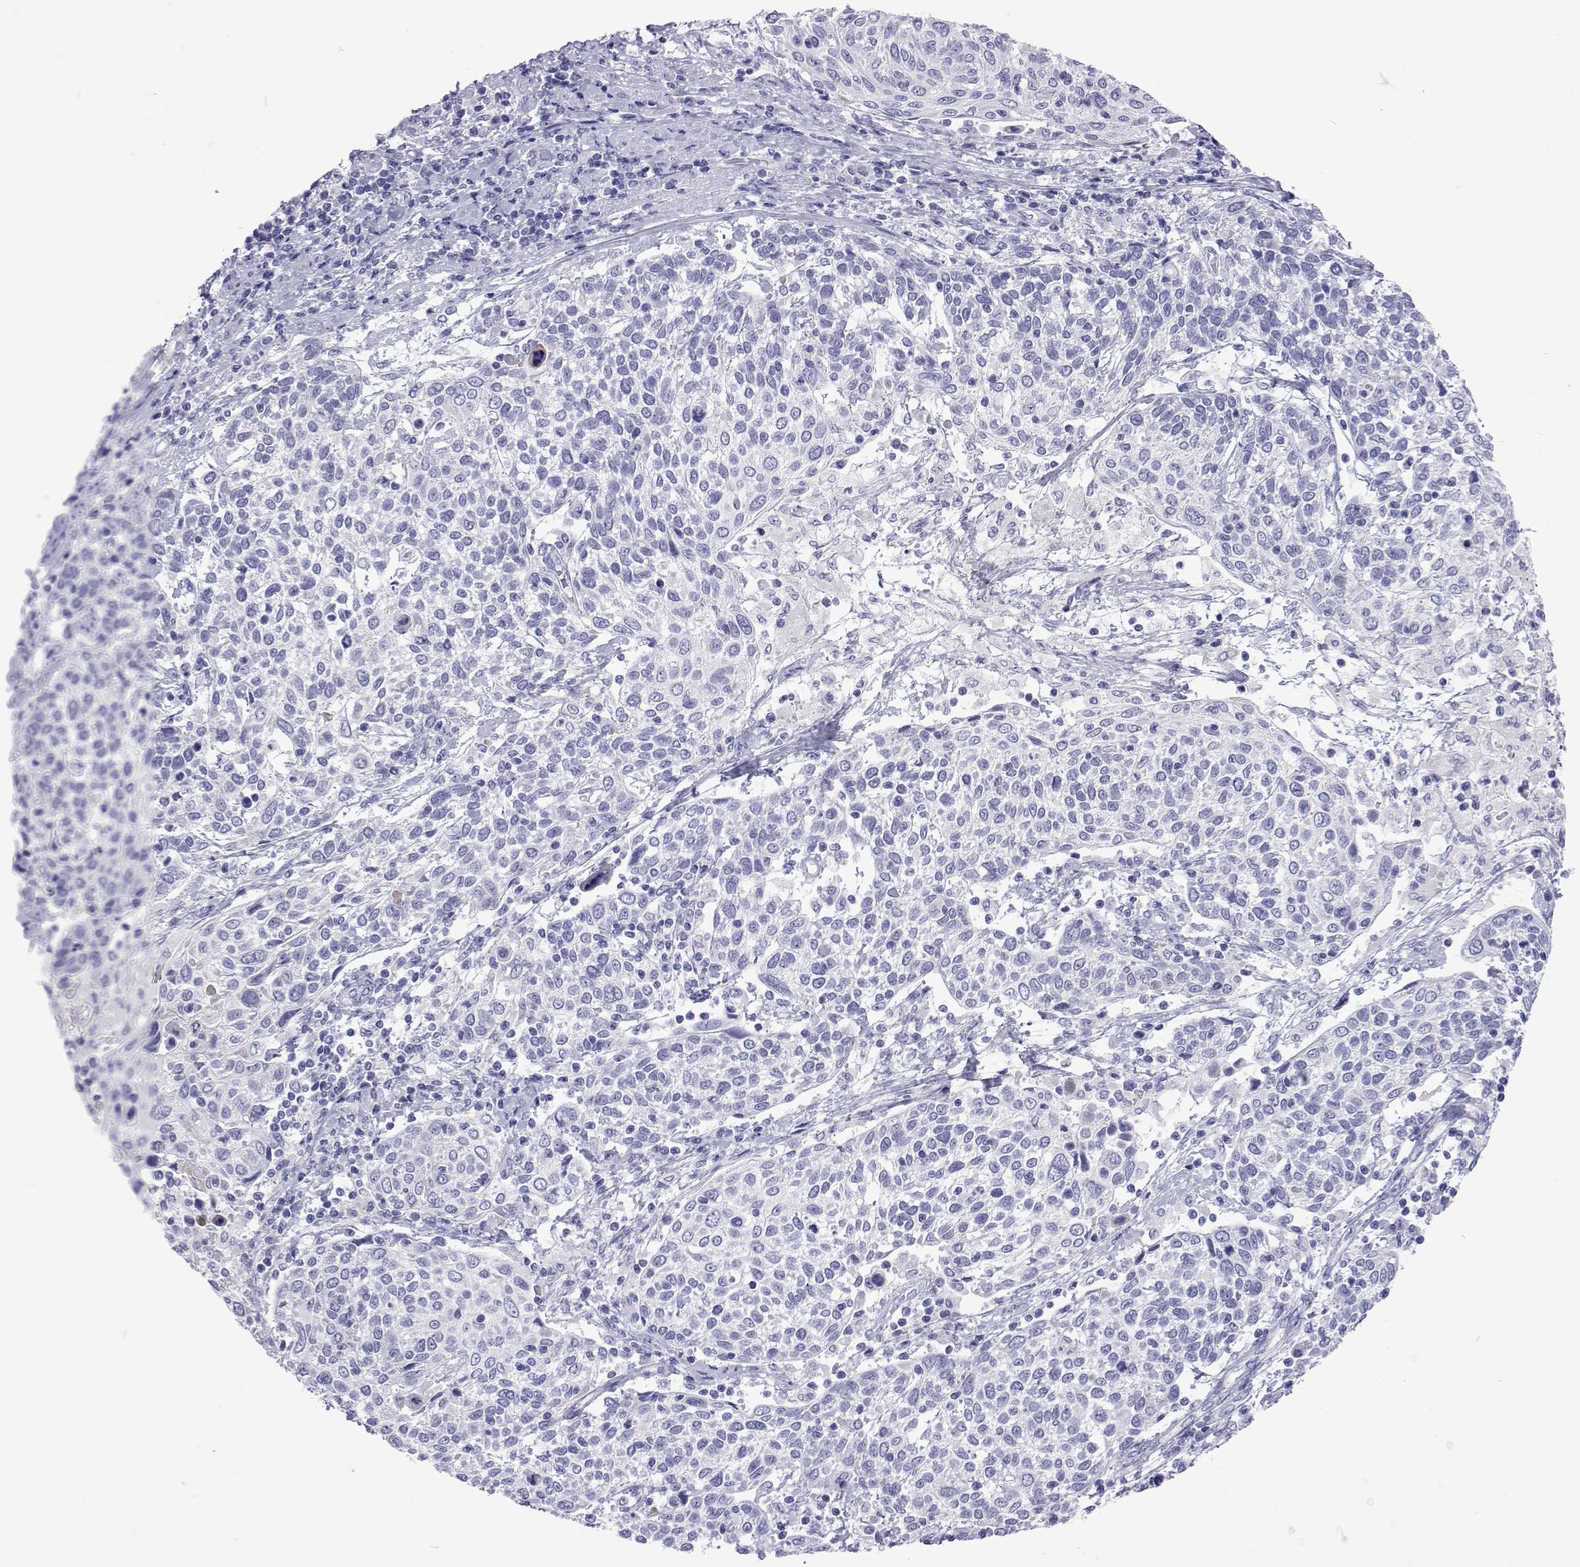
{"staining": {"intensity": "negative", "quantity": "none", "location": "none"}, "tissue": "cervical cancer", "cell_type": "Tumor cells", "image_type": "cancer", "snomed": [{"axis": "morphology", "description": "Squamous cell carcinoma, NOS"}, {"axis": "topography", "description": "Cervix"}], "caption": "Protein analysis of cervical cancer shows no significant expression in tumor cells.", "gene": "UMODL1", "patient": {"sex": "female", "age": 61}}